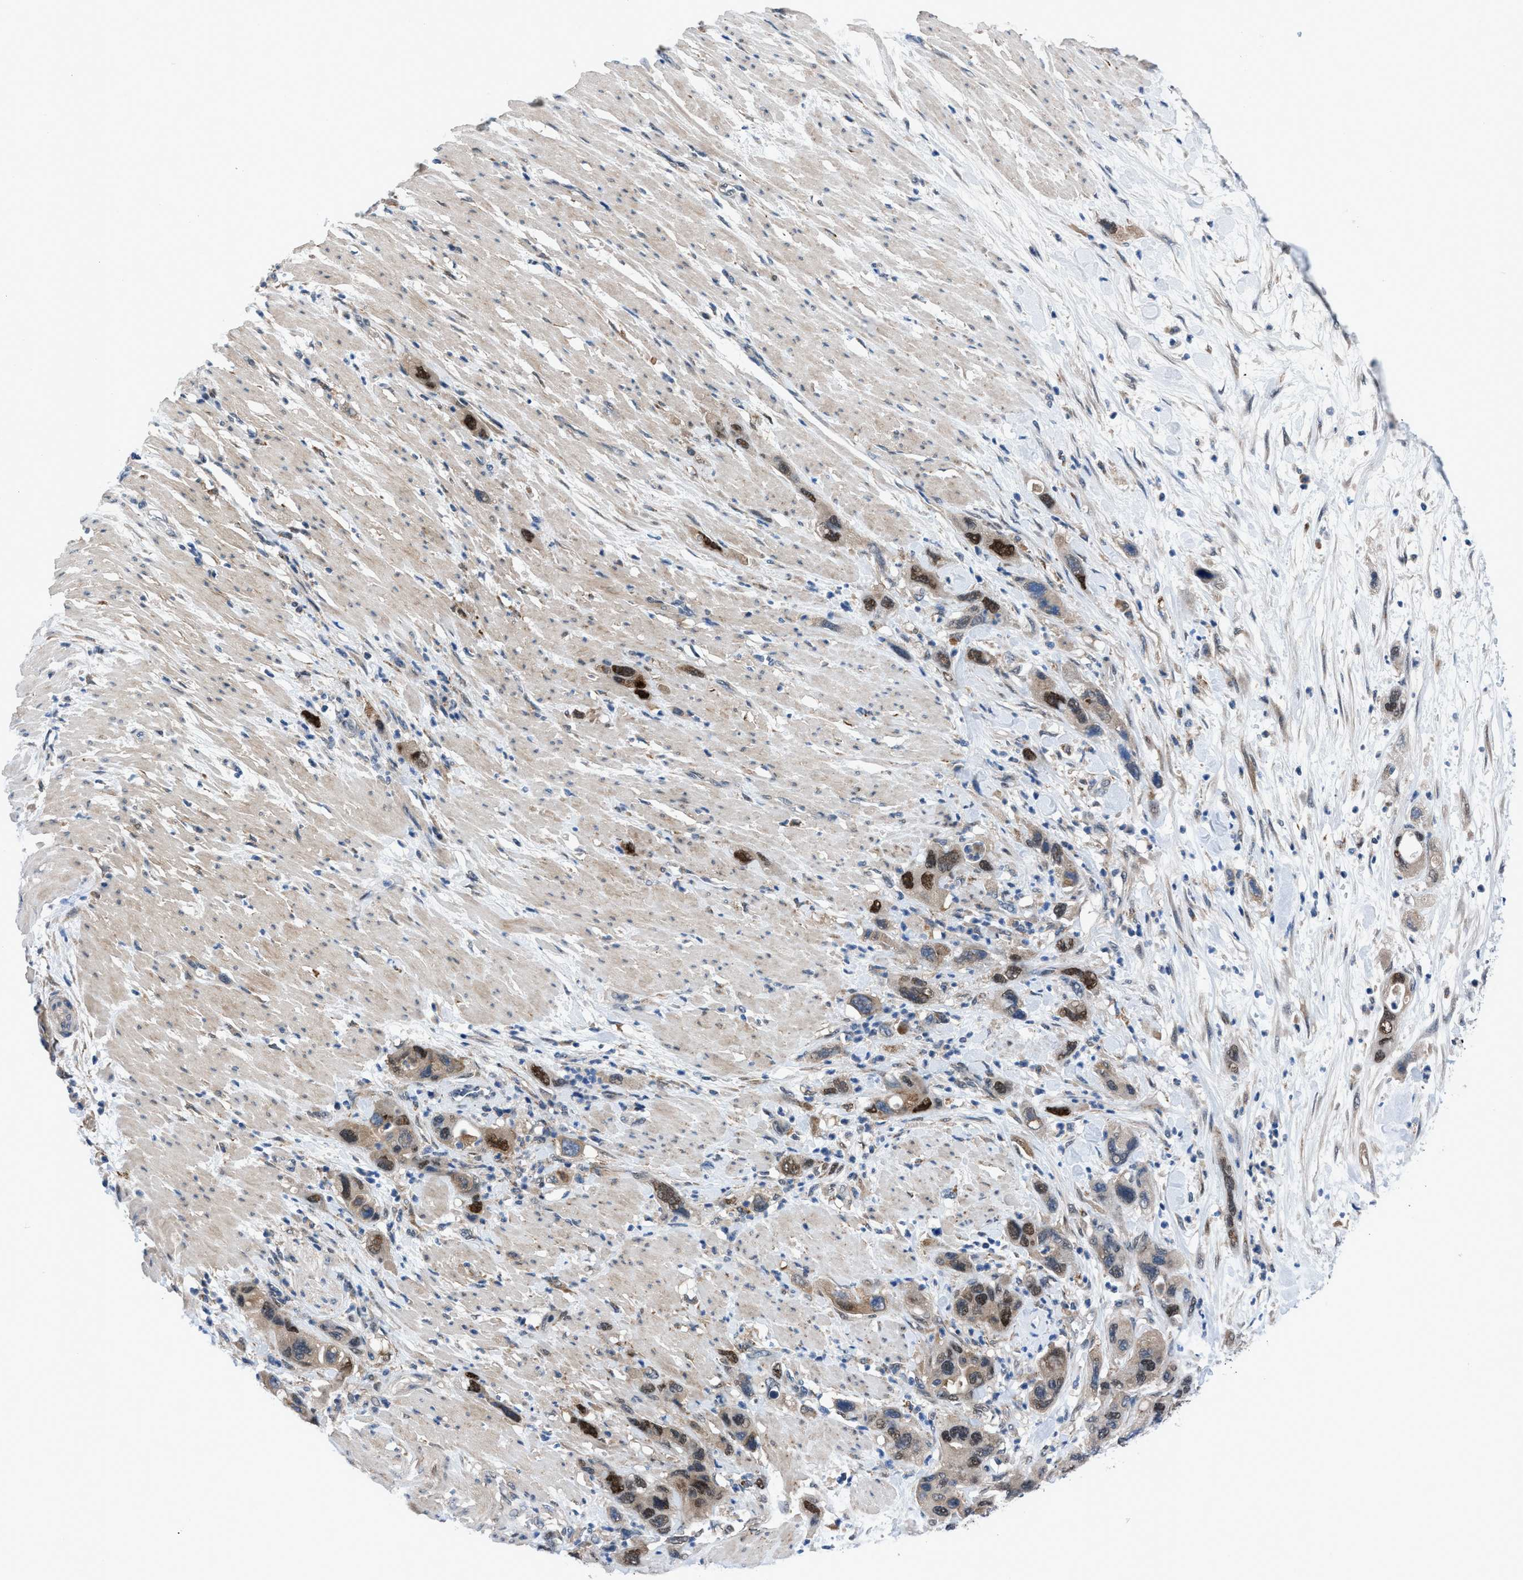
{"staining": {"intensity": "strong", "quantity": ">75%", "location": "cytoplasmic/membranous,nuclear"}, "tissue": "pancreatic cancer", "cell_type": "Tumor cells", "image_type": "cancer", "snomed": [{"axis": "morphology", "description": "Normal tissue, NOS"}, {"axis": "morphology", "description": "Adenocarcinoma, NOS"}, {"axis": "topography", "description": "Pancreas"}], "caption": "A high amount of strong cytoplasmic/membranous and nuclear staining is seen in about >75% of tumor cells in pancreatic adenocarcinoma tissue. (DAB IHC, brown staining for protein, blue staining for nuclei).", "gene": "TMEM45B", "patient": {"sex": "female", "age": 71}}